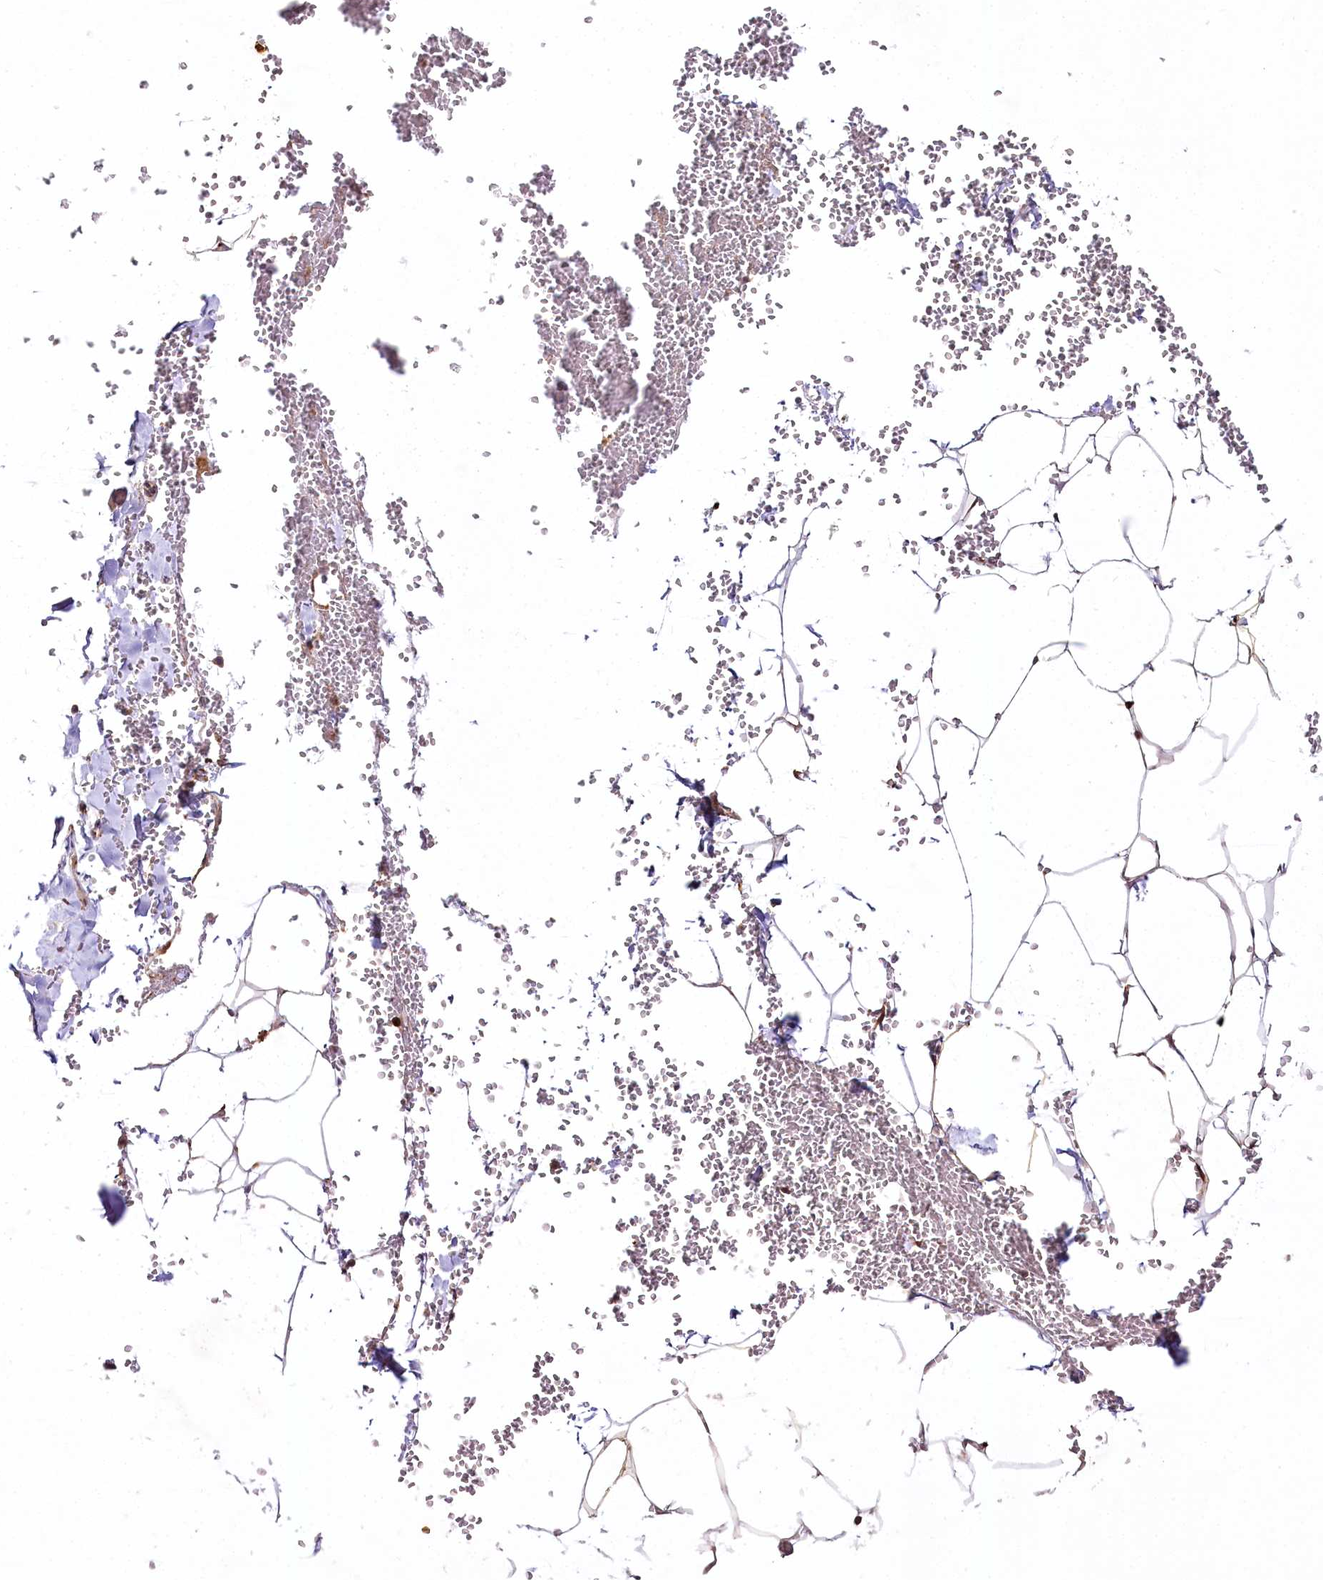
{"staining": {"intensity": "moderate", "quantity": "25%-75%", "location": "cytoplasmic/membranous"}, "tissue": "adipose tissue", "cell_type": "Adipocytes", "image_type": "normal", "snomed": [{"axis": "morphology", "description": "Normal tissue, NOS"}, {"axis": "topography", "description": "Gallbladder"}, {"axis": "topography", "description": "Peripheral nerve tissue"}], "caption": "Immunohistochemistry (DAB) staining of unremarkable adipose tissue demonstrates moderate cytoplasmic/membranous protein expression in approximately 25%-75% of adipocytes.", "gene": "COPG1", "patient": {"sex": "male", "age": 38}}